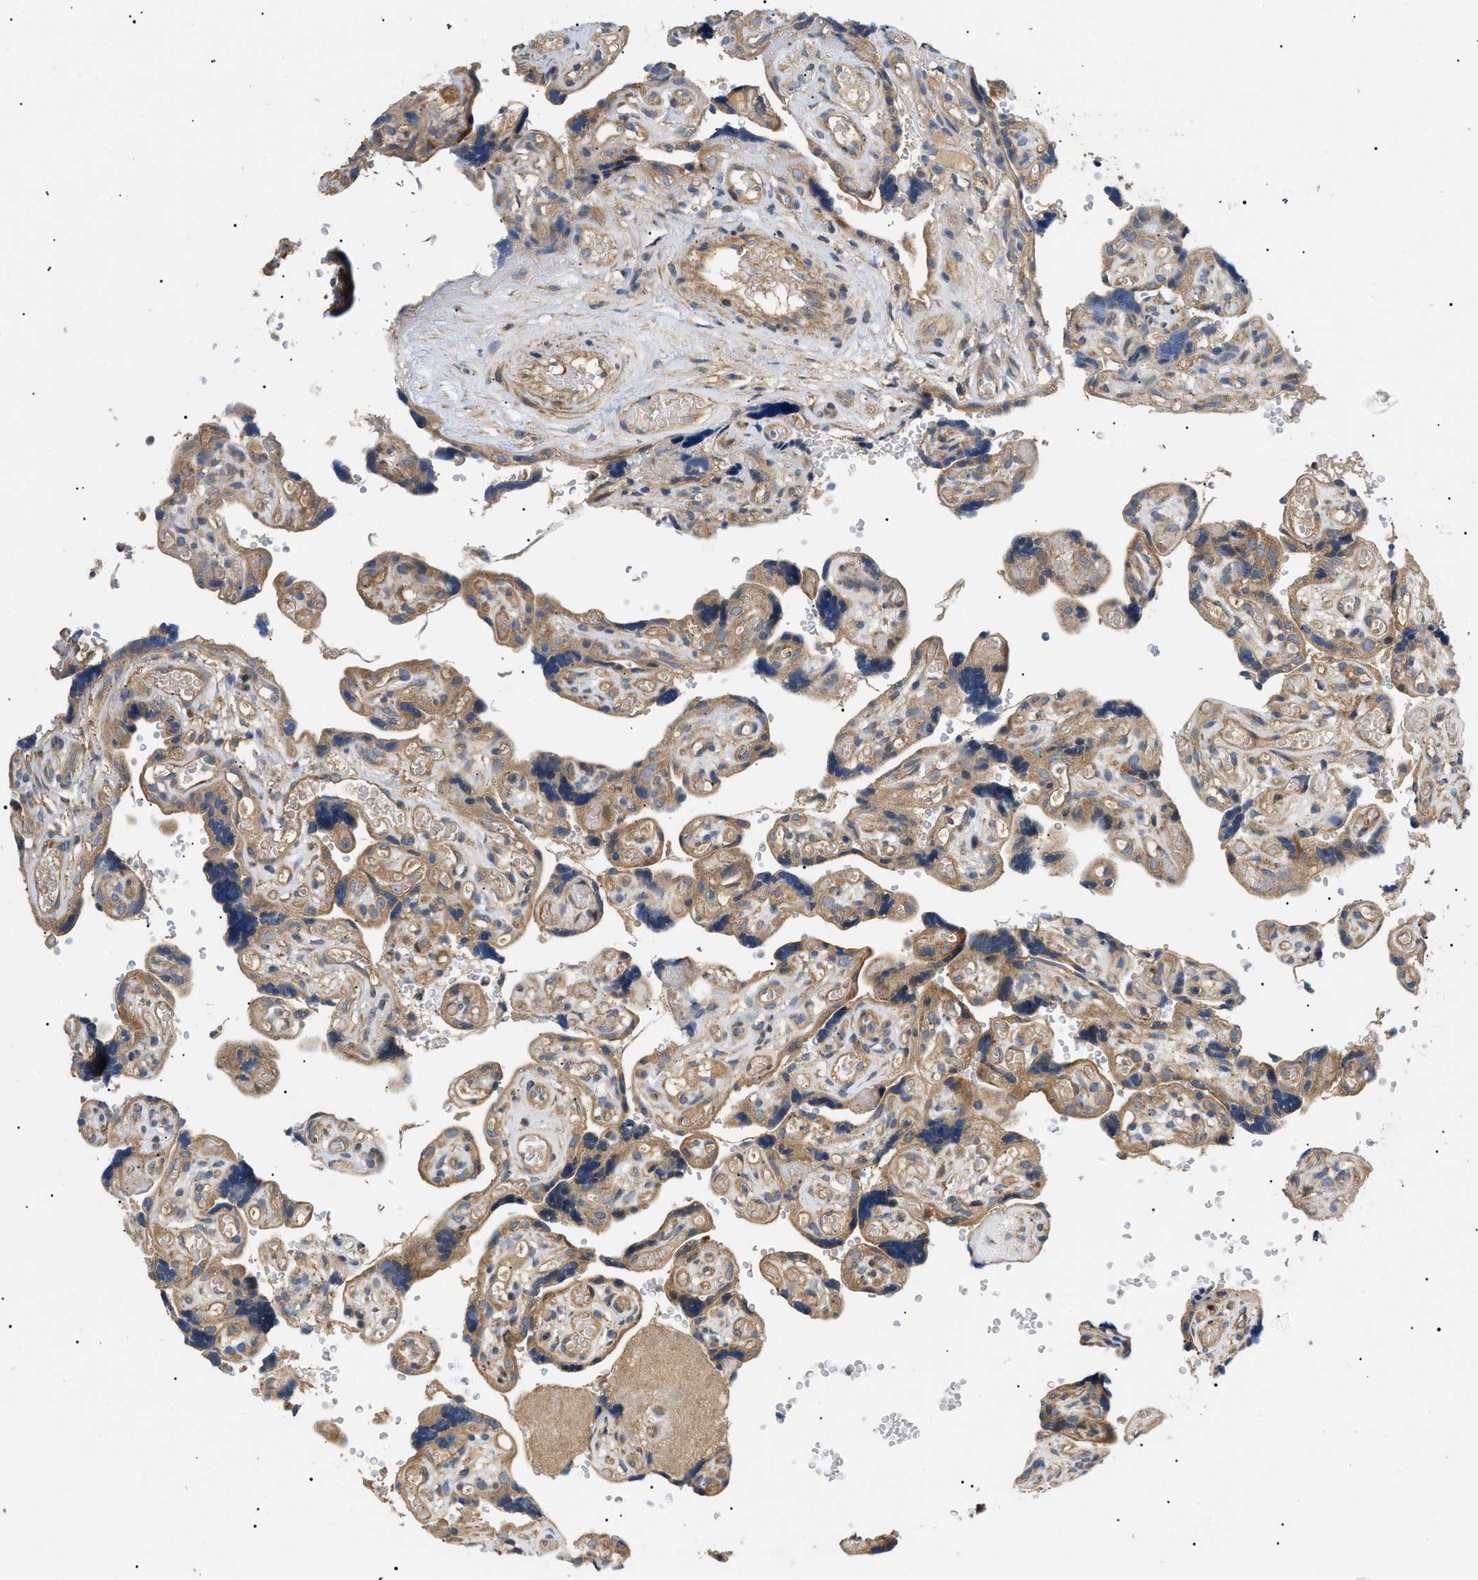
{"staining": {"intensity": "moderate", "quantity": ">75%", "location": "cytoplasmic/membranous"}, "tissue": "placenta", "cell_type": "Decidual cells", "image_type": "normal", "snomed": [{"axis": "morphology", "description": "Normal tissue, NOS"}, {"axis": "topography", "description": "Placenta"}], "caption": "A medium amount of moderate cytoplasmic/membranous staining is appreciated in approximately >75% of decidual cells in normal placenta.", "gene": "PPM1B", "patient": {"sex": "female", "age": 30}}